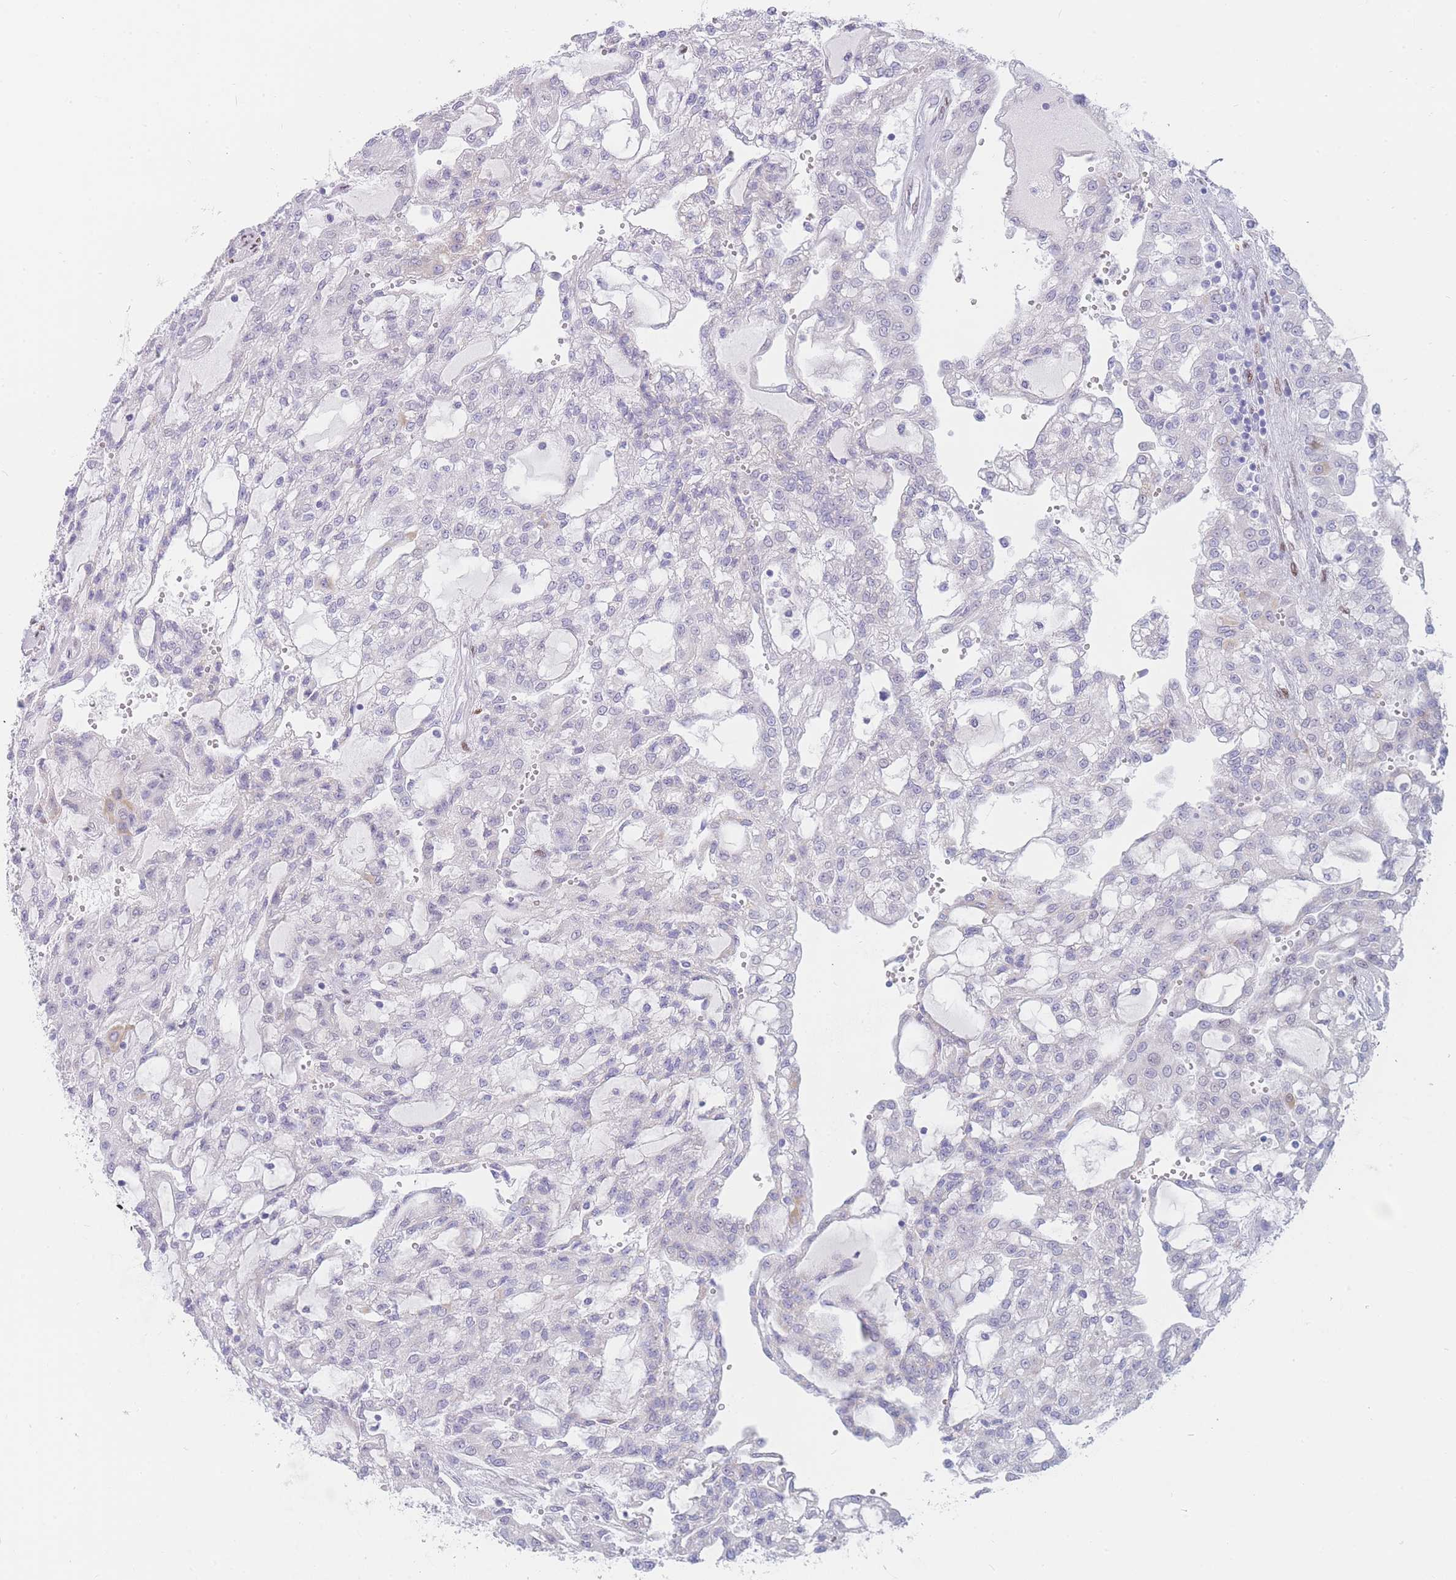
{"staining": {"intensity": "weak", "quantity": "<25%", "location": "cytoplasmic/membranous"}, "tissue": "renal cancer", "cell_type": "Tumor cells", "image_type": "cancer", "snomed": [{"axis": "morphology", "description": "Adenocarcinoma, NOS"}, {"axis": "topography", "description": "Kidney"}], "caption": "A high-resolution image shows immunohistochemistry staining of adenocarcinoma (renal), which displays no significant staining in tumor cells.", "gene": "PSMB5", "patient": {"sex": "male", "age": 63}}